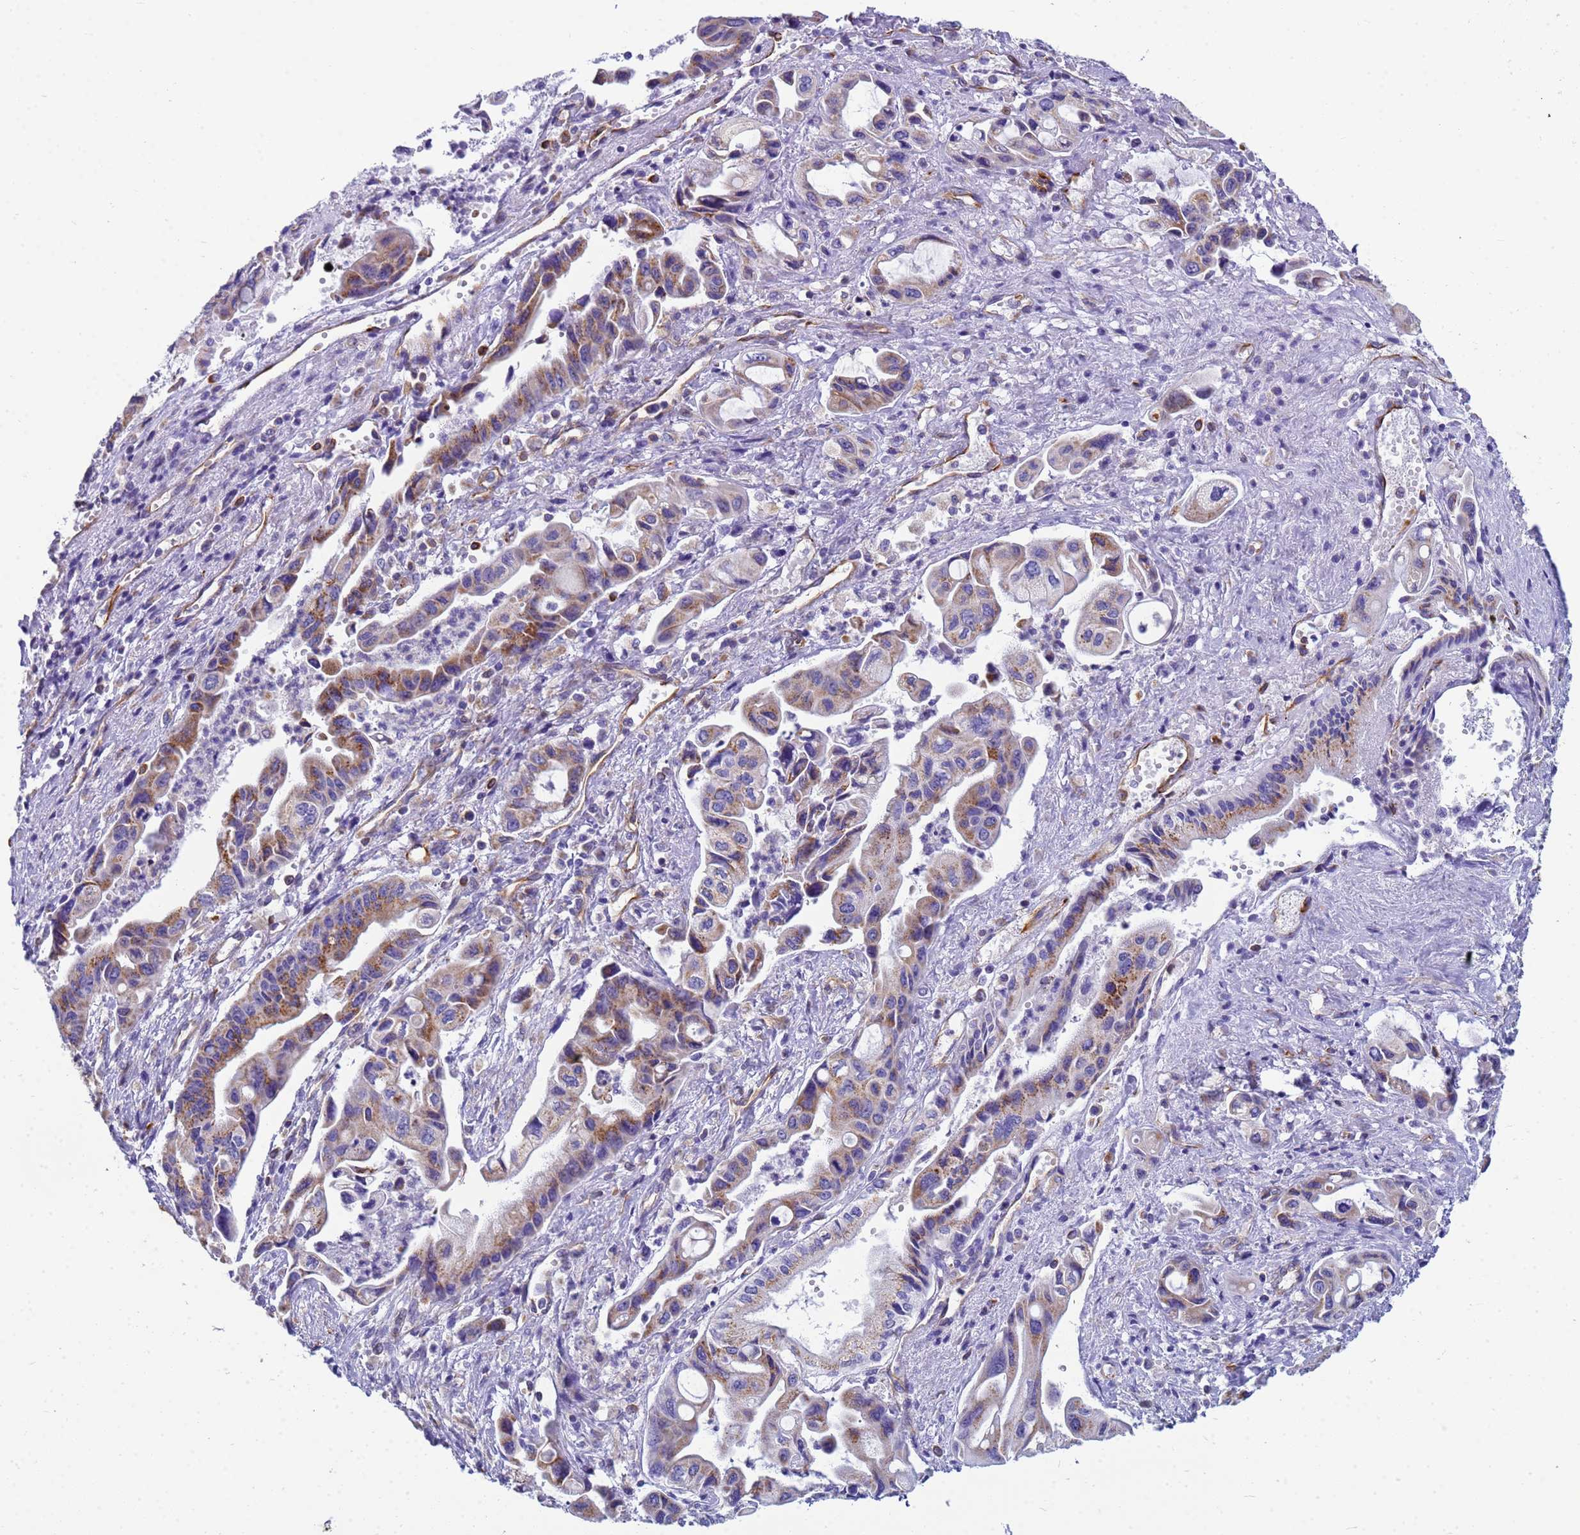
{"staining": {"intensity": "moderate", "quantity": ">75%", "location": "cytoplasmic/membranous"}, "tissue": "pancreatic cancer", "cell_type": "Tumor cells", "image_type": "cancer", "snomed": [{"axis": "morphology", "description": "Adenocarcinoma, NOS"}, {"axis": "topography", "description": "Pancreas"}], "caption": "The micrograph demonstrates immunohistochemical staining of pancreatic cancer (adenocarcinoma). There is moderate cytoplasmic/membranous positivity is appreciated in about >75% of tumor cells.", "gene": "UBXN2B", "patient": {"sex": "female", "age": 50}}